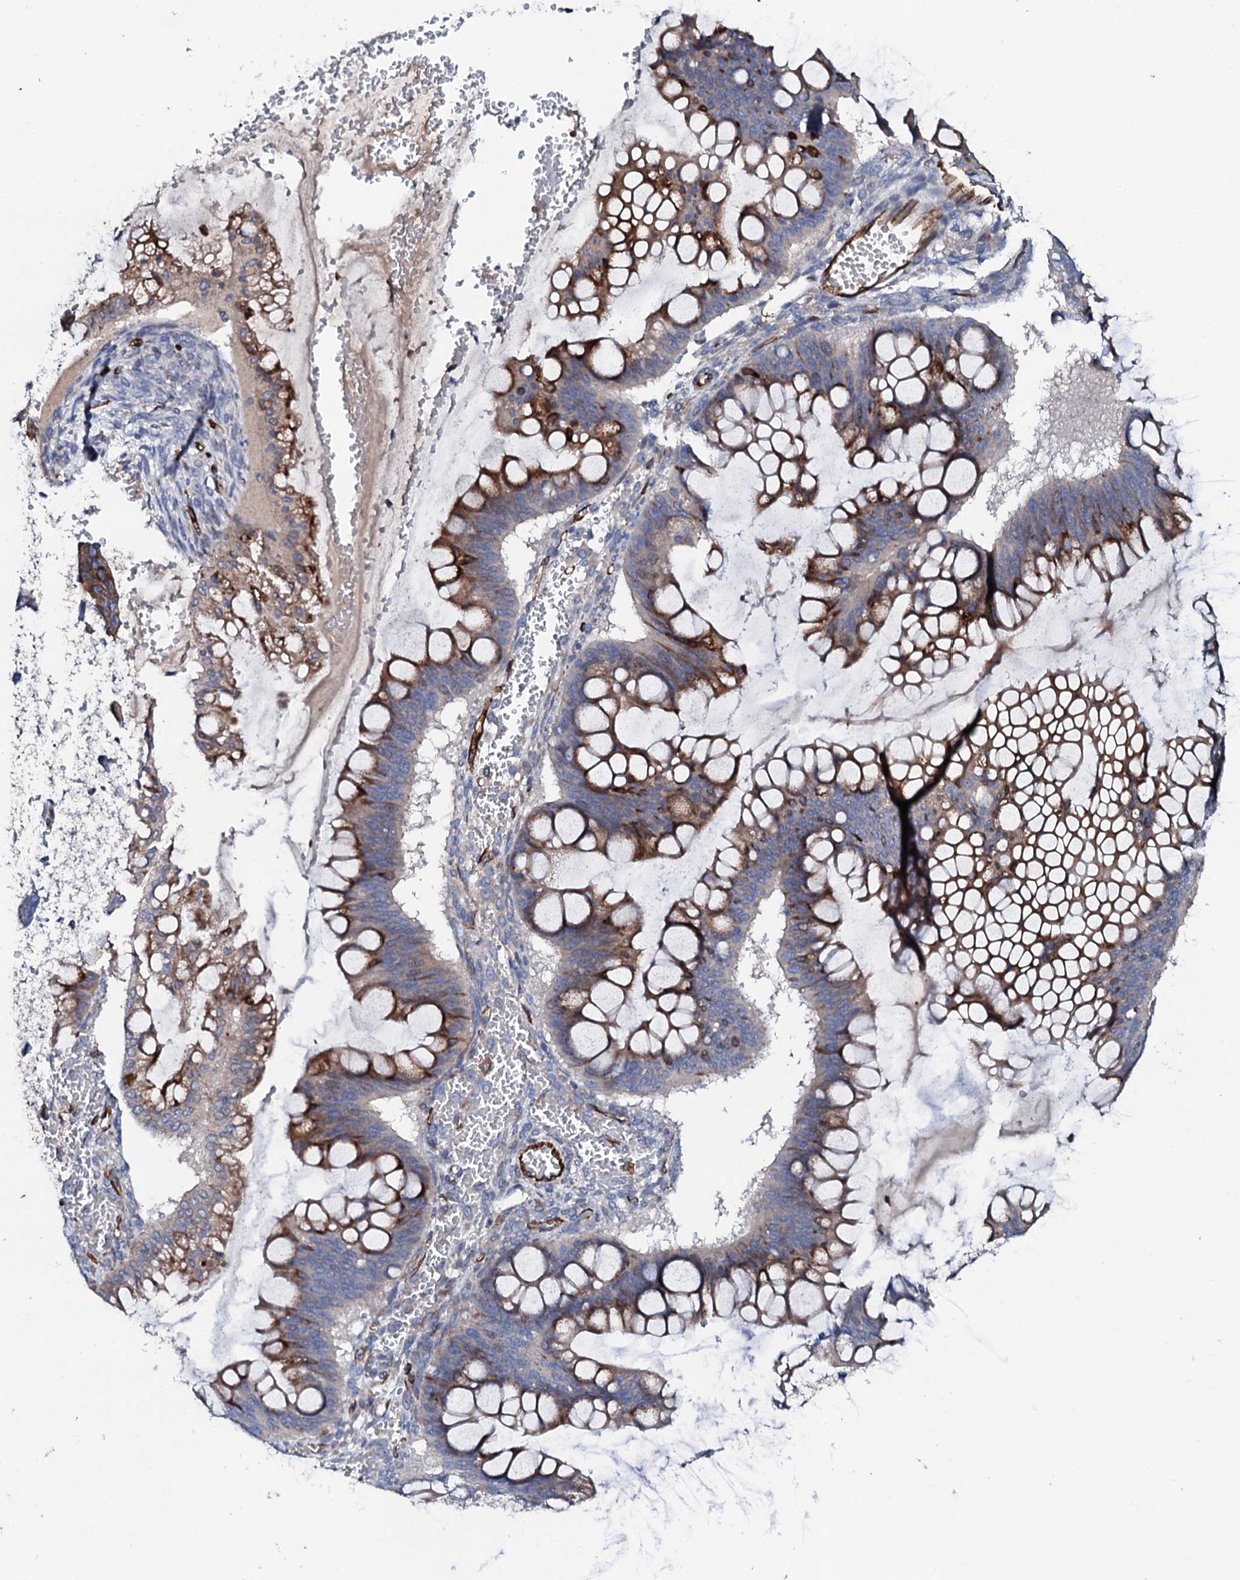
{"staining": {"intensity": "moderate", "quantity": "25%-75%", "location": "cytoplasmic/membranous"}, "tissue": "ovarian cancer", "cell_type": "Tumor cells", "image_type": "cancer", "snomed": [{"axis": "morphology", "description": "Cystadenocarcinoma, mucinous, NOS"}, {"axis": "topography", "description": "Ovary"}], "caption": "High-power microscopy captured an IHC histopathology image of ovarian cancer (mucinous cystadenocarcinoma), revealing moderate cytoplasmic/membranous staining in approximately 25%-75% of tumor cells. (Brightfield microscopy of DAB IHC at high magnification).", "gene": "DBX1", "patient": {"sex": "female", "age": 73}}